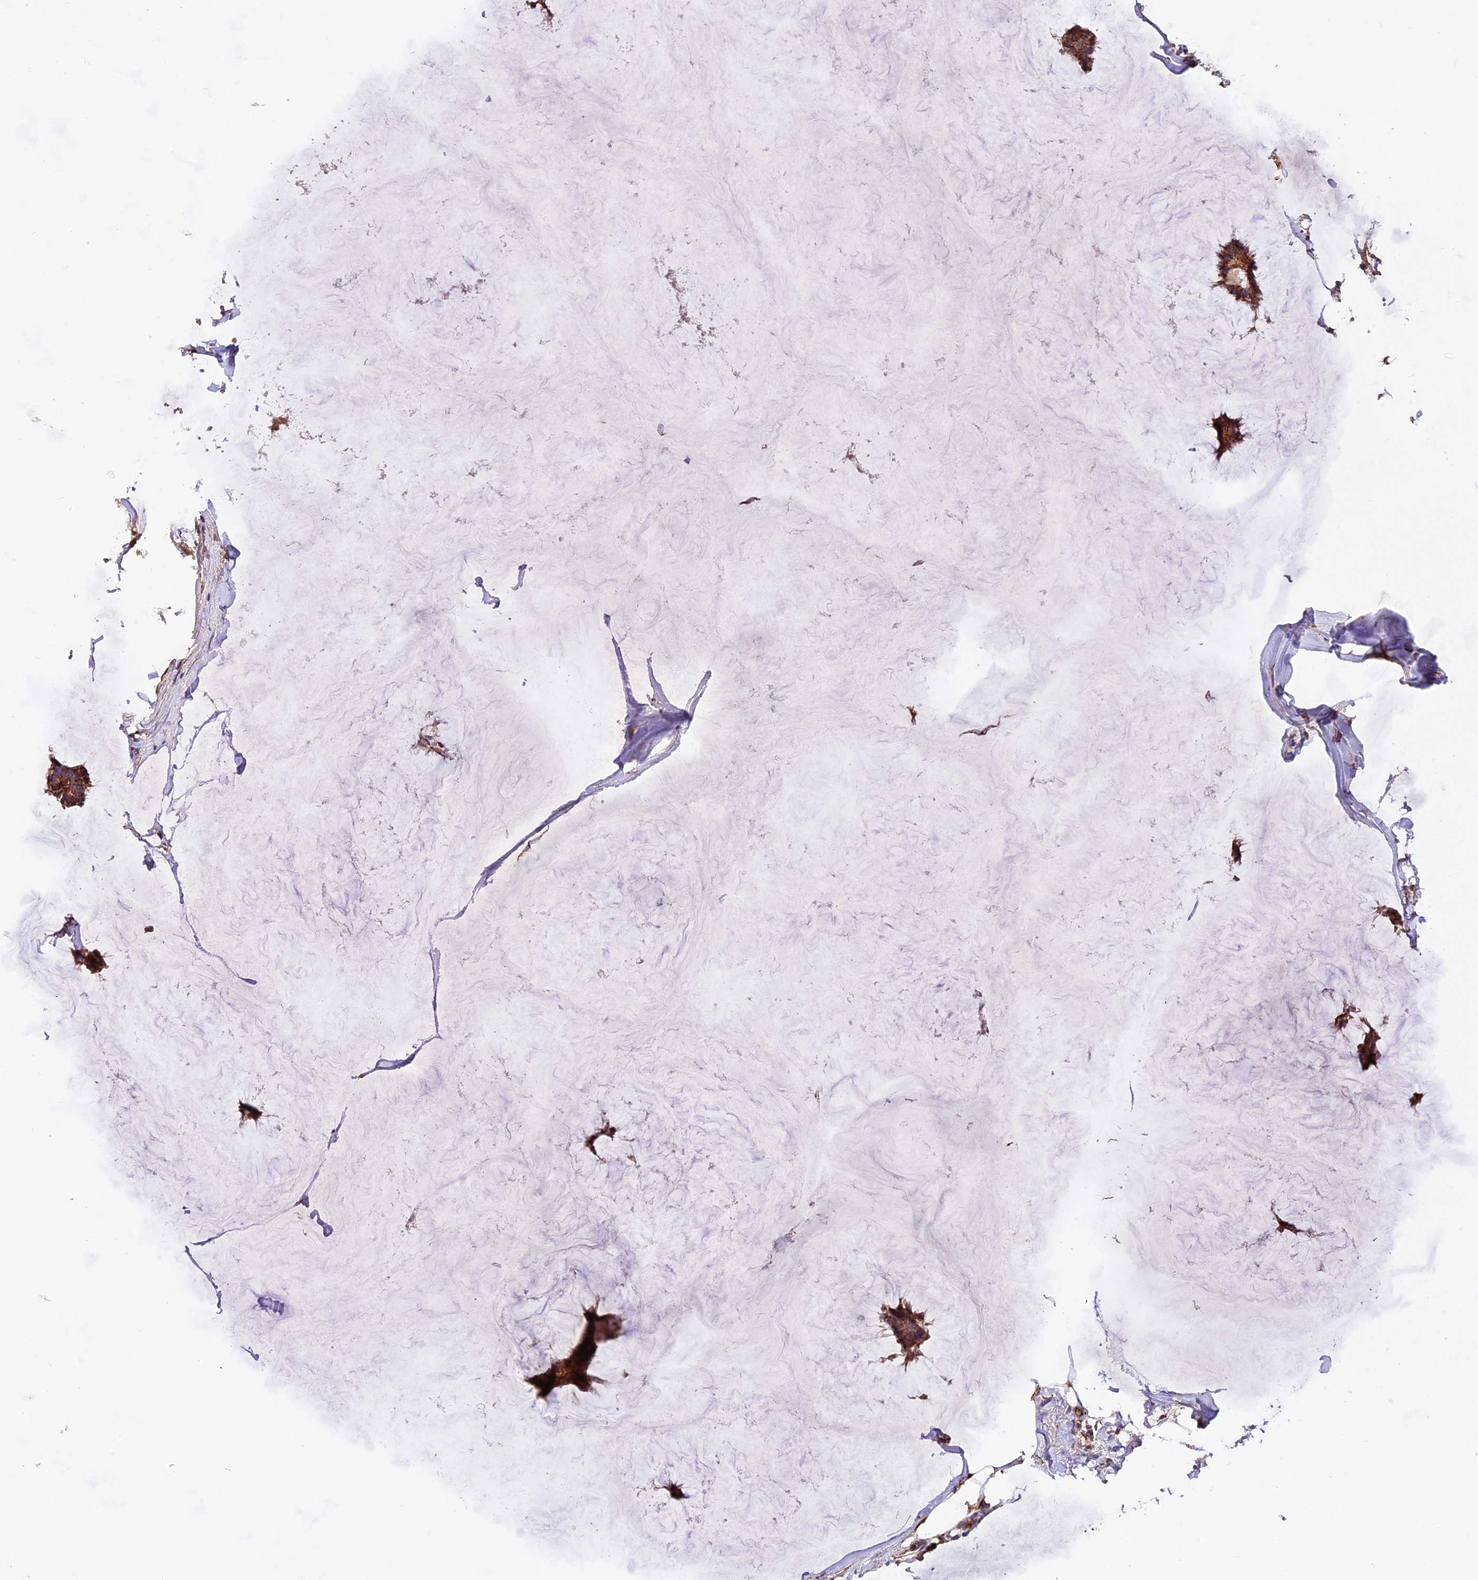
{"staining": {"intensity": "moderate", "quantity": ">75%", "location": "cytoplasmic/membranous"}, "tissue": "breast cancer", "cell_type": "Tumor cells", "image_type": "cancer", "snomed": [{"axis": "morphology", "description": "Duct carcinoma"}, {"axis": "topography", "description": "Breast"}], "caption": "Brown immunohistochemical staining in breast cancer (intraductal carcinoma) displays moderate cytoplasmic/membranous expression in approximately >75% of tumor cells.", "gene": "NDUFA8", "patient": {"sex": "female", "age": 93}}